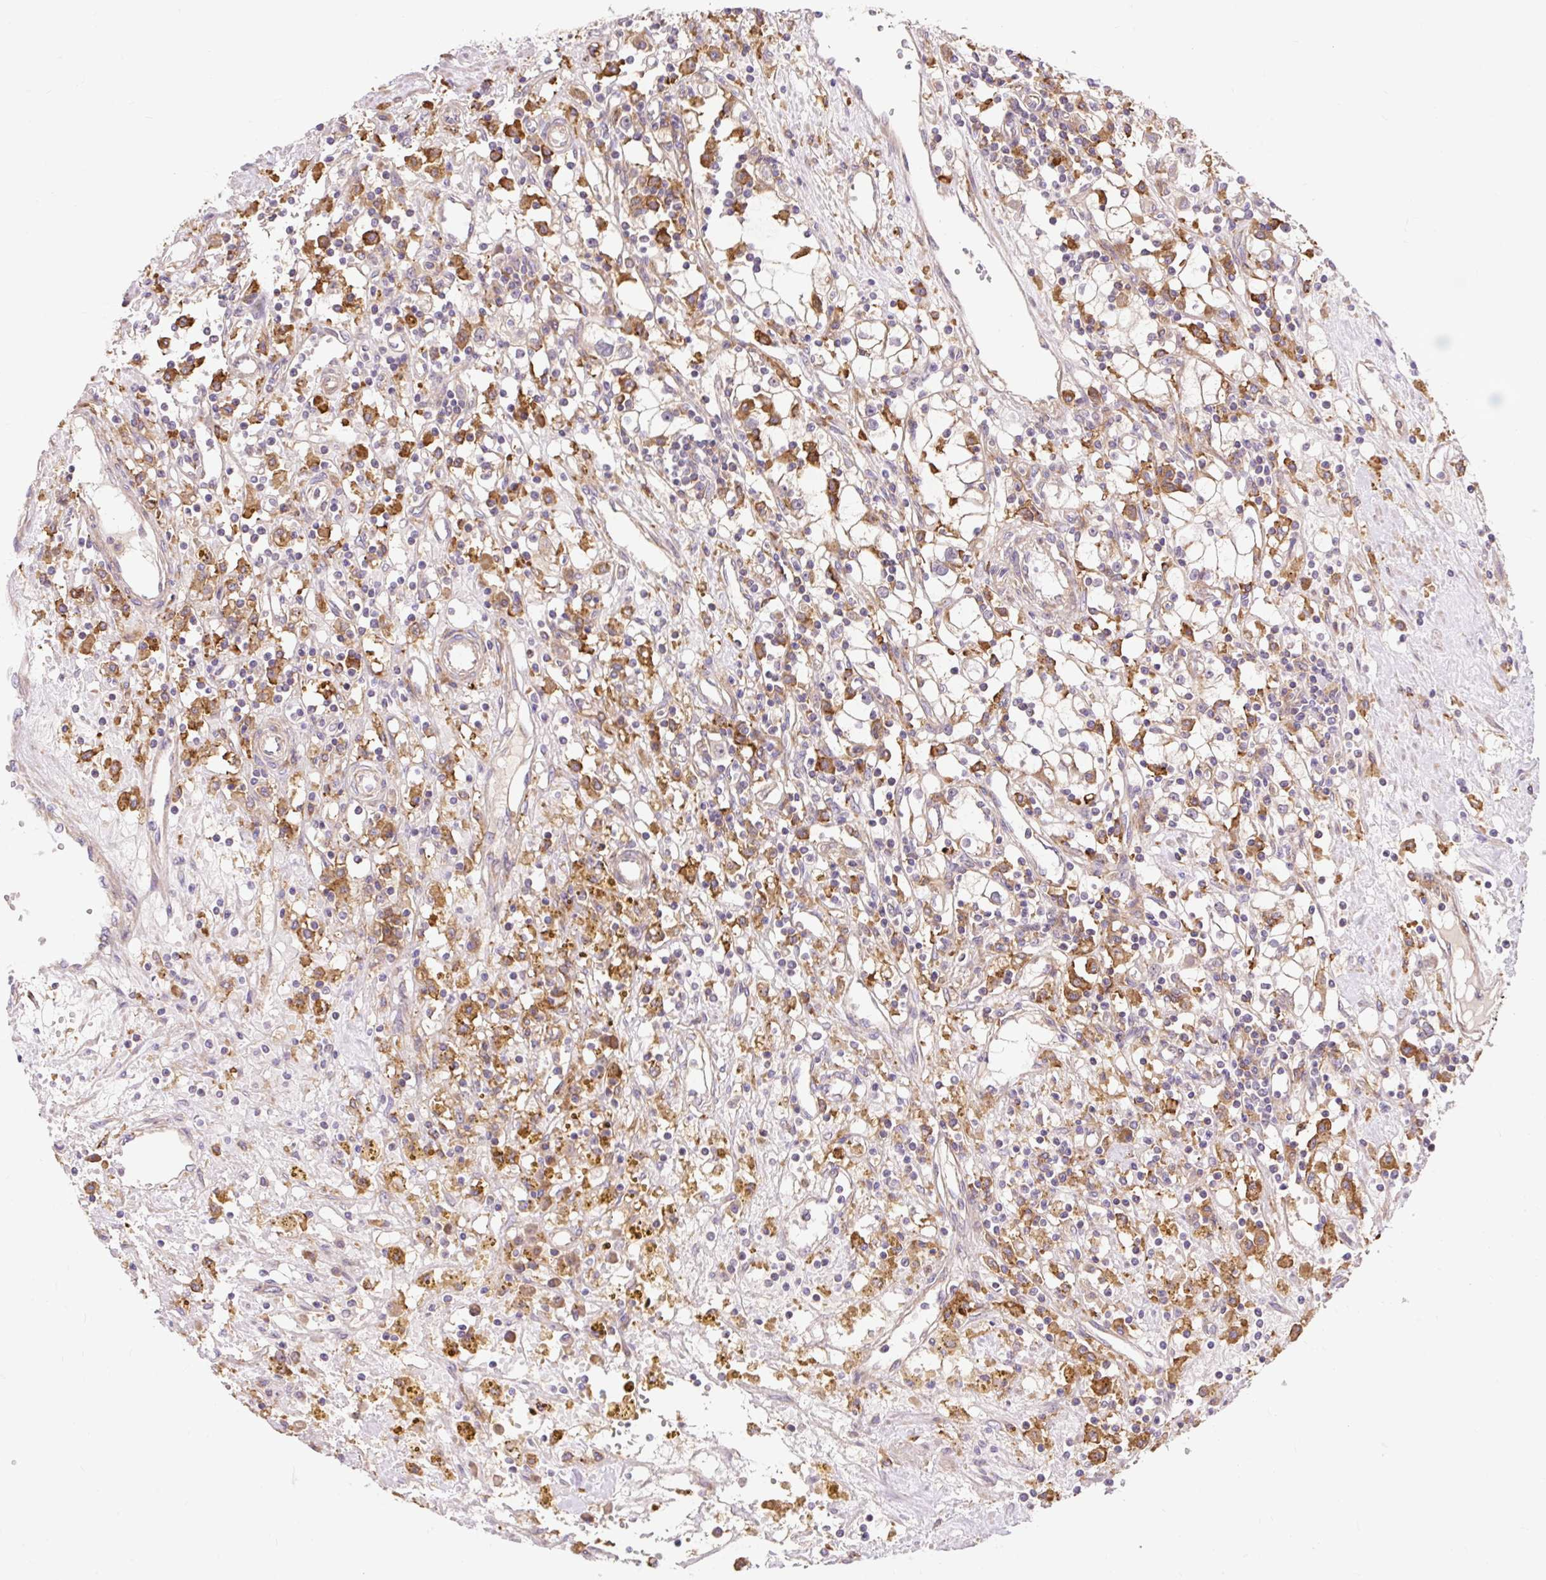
{"staining": {"intensity": "moderate", "quantity": ">75%", "location": "cytoplasmic/membranous"}, "tissue": "renal cancer", "cell_type": "Tumor cells", "image_type": "cancer", "snomed": [{"axis": "morphology", "description": "Adenocarcinoma, NOS"}, {"axis": "topography", "description": "Kidney"}], "caption": "A photomicrograph of renal cancer (adenocarcinoma) stained for a protein demonstrates moderate cytoplasmic/membranous brown staining in tumor cells.", "gene": "TRIAP1", "patient": {"sex": "male", "age": 56}}